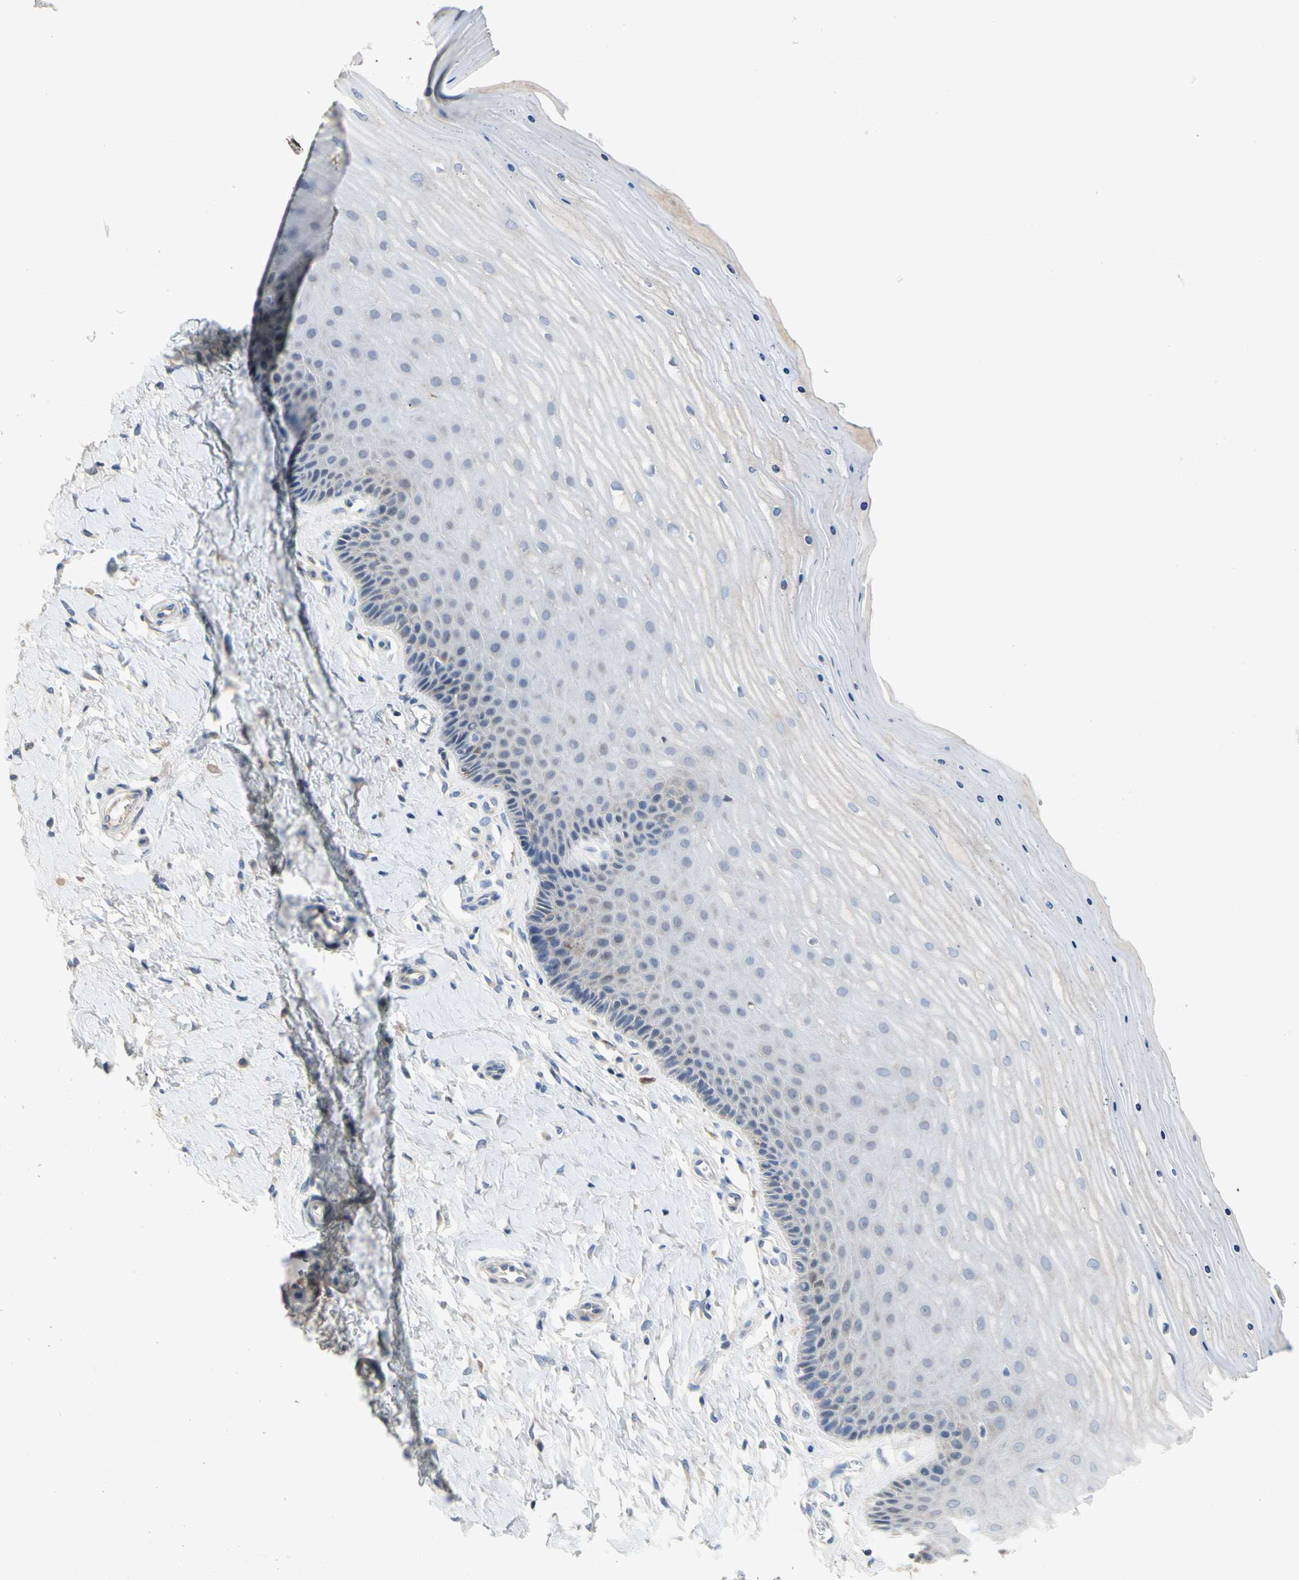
{"staining": {"intensity": "negative", "quantity": "none", "location": "none"}, "tissue": "cervix", "cell_type": "Glandular cells", "image_type": "normal", "snomed": [{"axis": "morphology", "description": "Normal tissue, NOS"}, {"axis": "topography", "description": "Cervix"}], "caption": "This image is of normal cervix stained with IHC to label a protein in brown with the nuclei are counter-stained blue. There is no staining in glandular cells. Brightfield microscopy of immunohistochemistry stained with DAB (brown) and hematoxylin (blue), captured at high magnification.", "gene": "GAS6", "patient": {"sex": "female", "age": 55}}